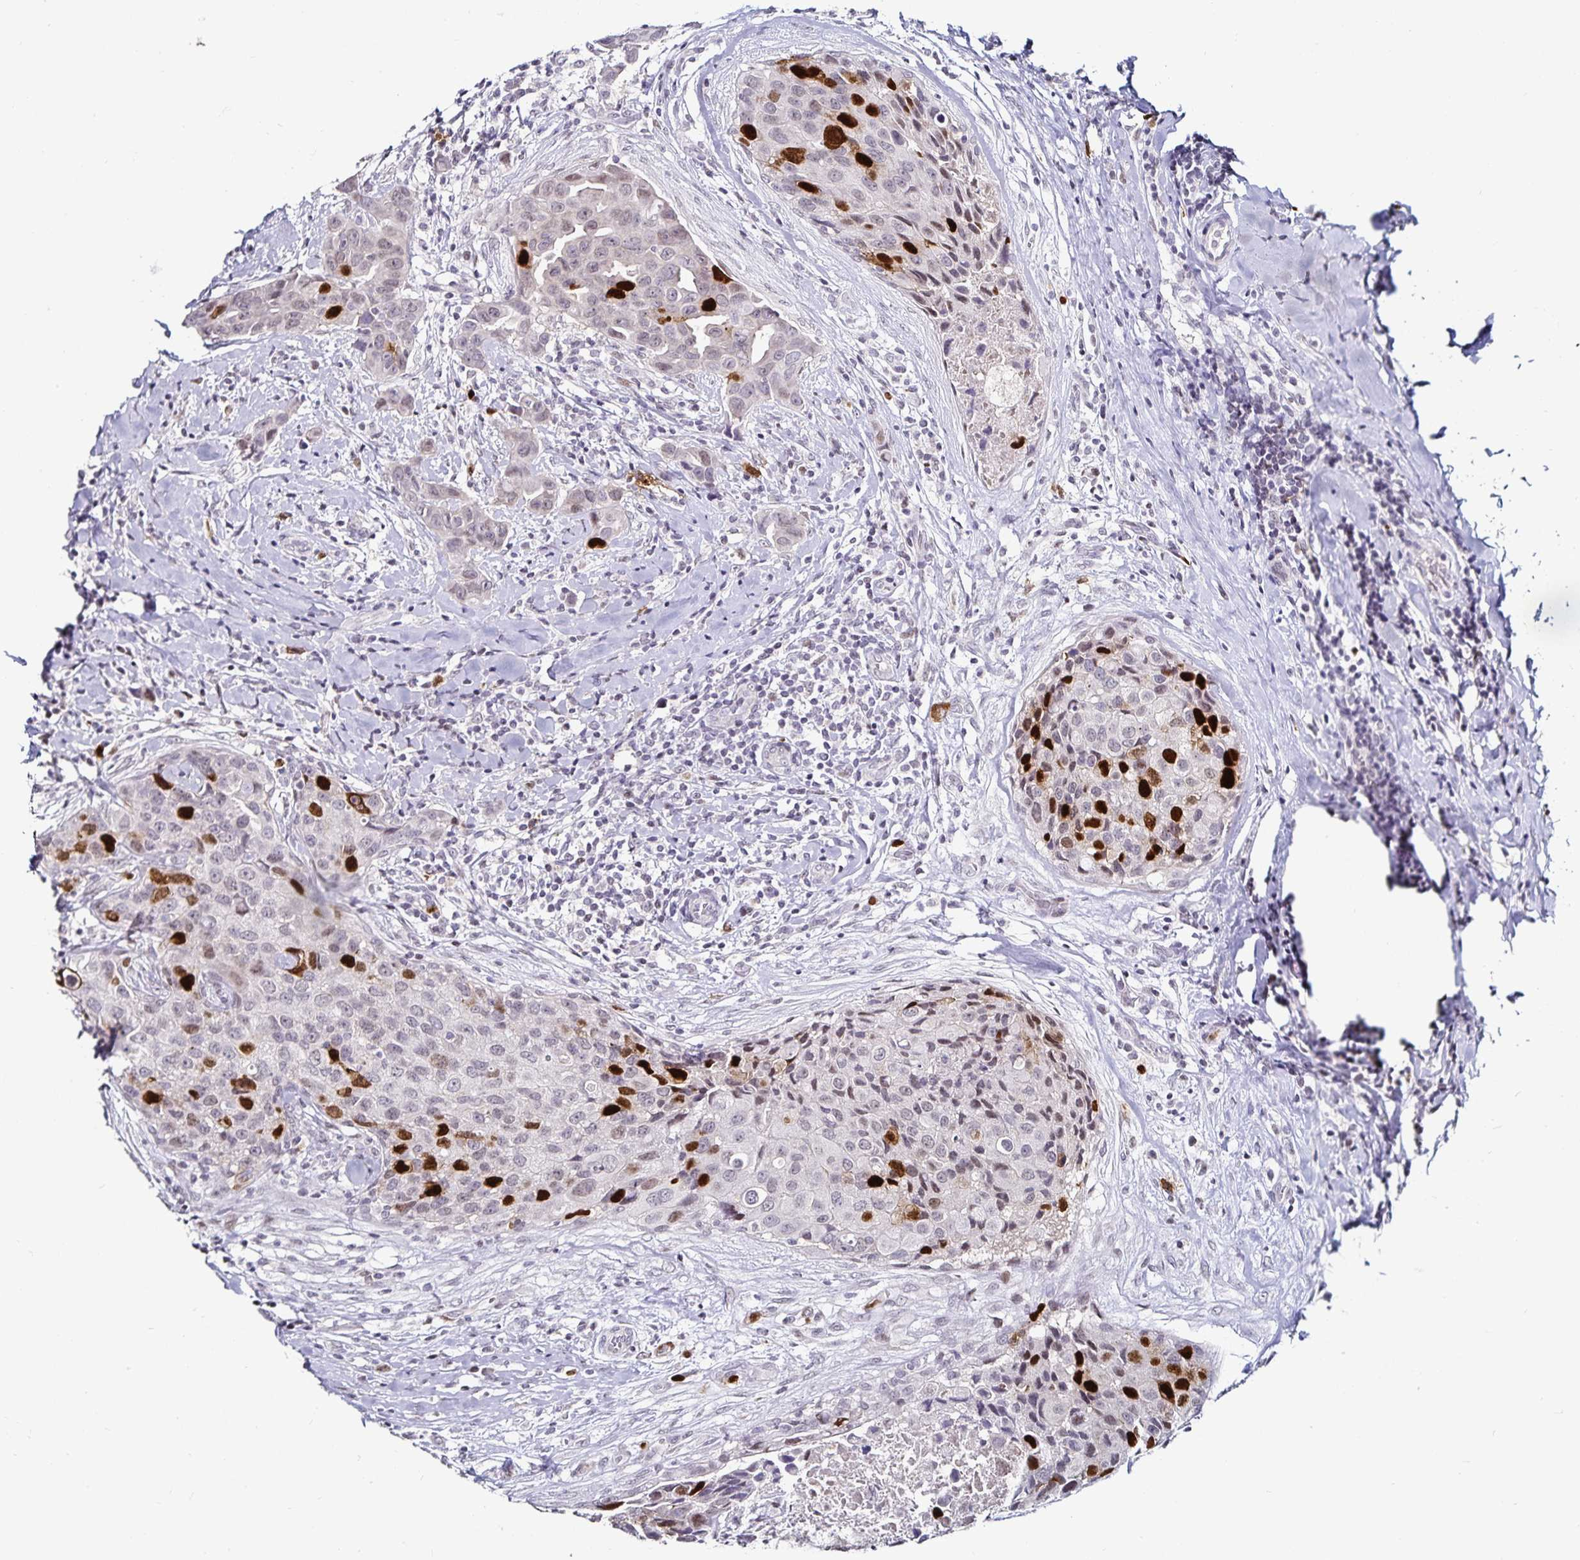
{"staining": {"intensity": "strong", "quantity": "<25%", "location": "nuclear"}, "tissue": "breast cancer", "cell_type": "Tumor cells", "image_type": "cancer", "snomed": [{"axis": "morphology", "description": "Duct carcinoma"}, {"axis": "topography", "description": "Breast"}], "caption": "IHC histopathology image of neoplastic tissue: human breast cancer (intraductal carcinoma) stained using immunohistochemistry shows medium levels of strong protein expression localized specifically in the nuclear of tumor cells, appearing as a nuclear brown color.", "gene": "ANLN", "patient": {"sex": "female", "age": 24}}